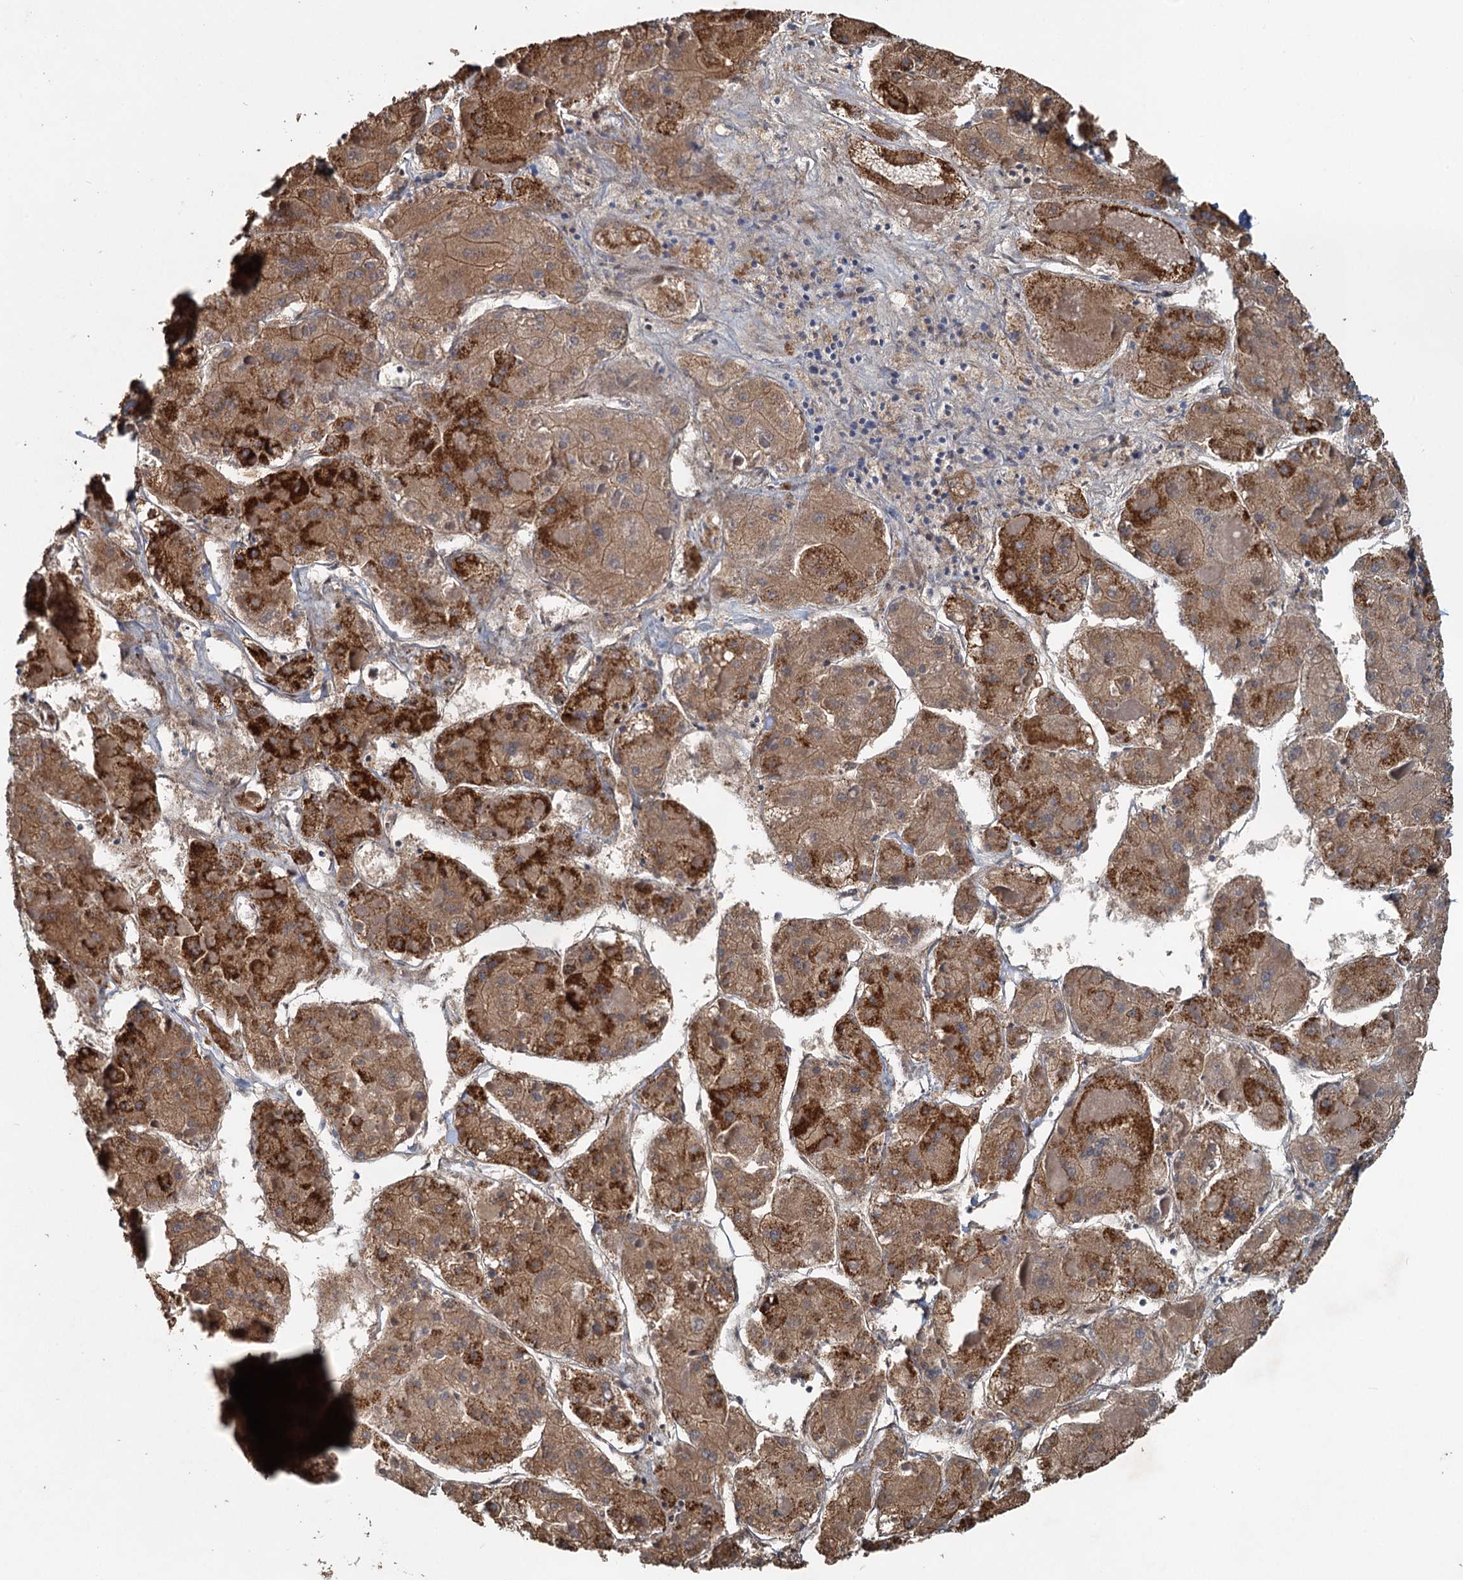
{"staining": {"intensity": "moderate", "quantity": ">75%", "location": "cytoplasmic/membranous"}, "tissue": "liver cancer", "cell_type": "Tumor cells", "image_type": "cancer", "snomed": [{"axis": "morphology", "description": "Carcinoma, Hepatocellular, NOS"}, {"axis": "topography", "description": "Liver"}], "caption": "High-magnification brightfield microscopy of liver hepatocellular carcinoma stained with DAB (3,3'-diaminobenzidine) (brown) and counterstained with hematoxylin (blue). tumor cells exhibit moderate cytoplasmic/membranous expression is seen in about>75% of cells. The staining was performed using DAB (3,3'-diaminobenzidine) to visualize the protein expression in brown, while the nuclei were stained in blue with hematoxylin (Magnification: 20x).", "gene": "RITA1", "patient": {"sex": "female", "age": 73}}